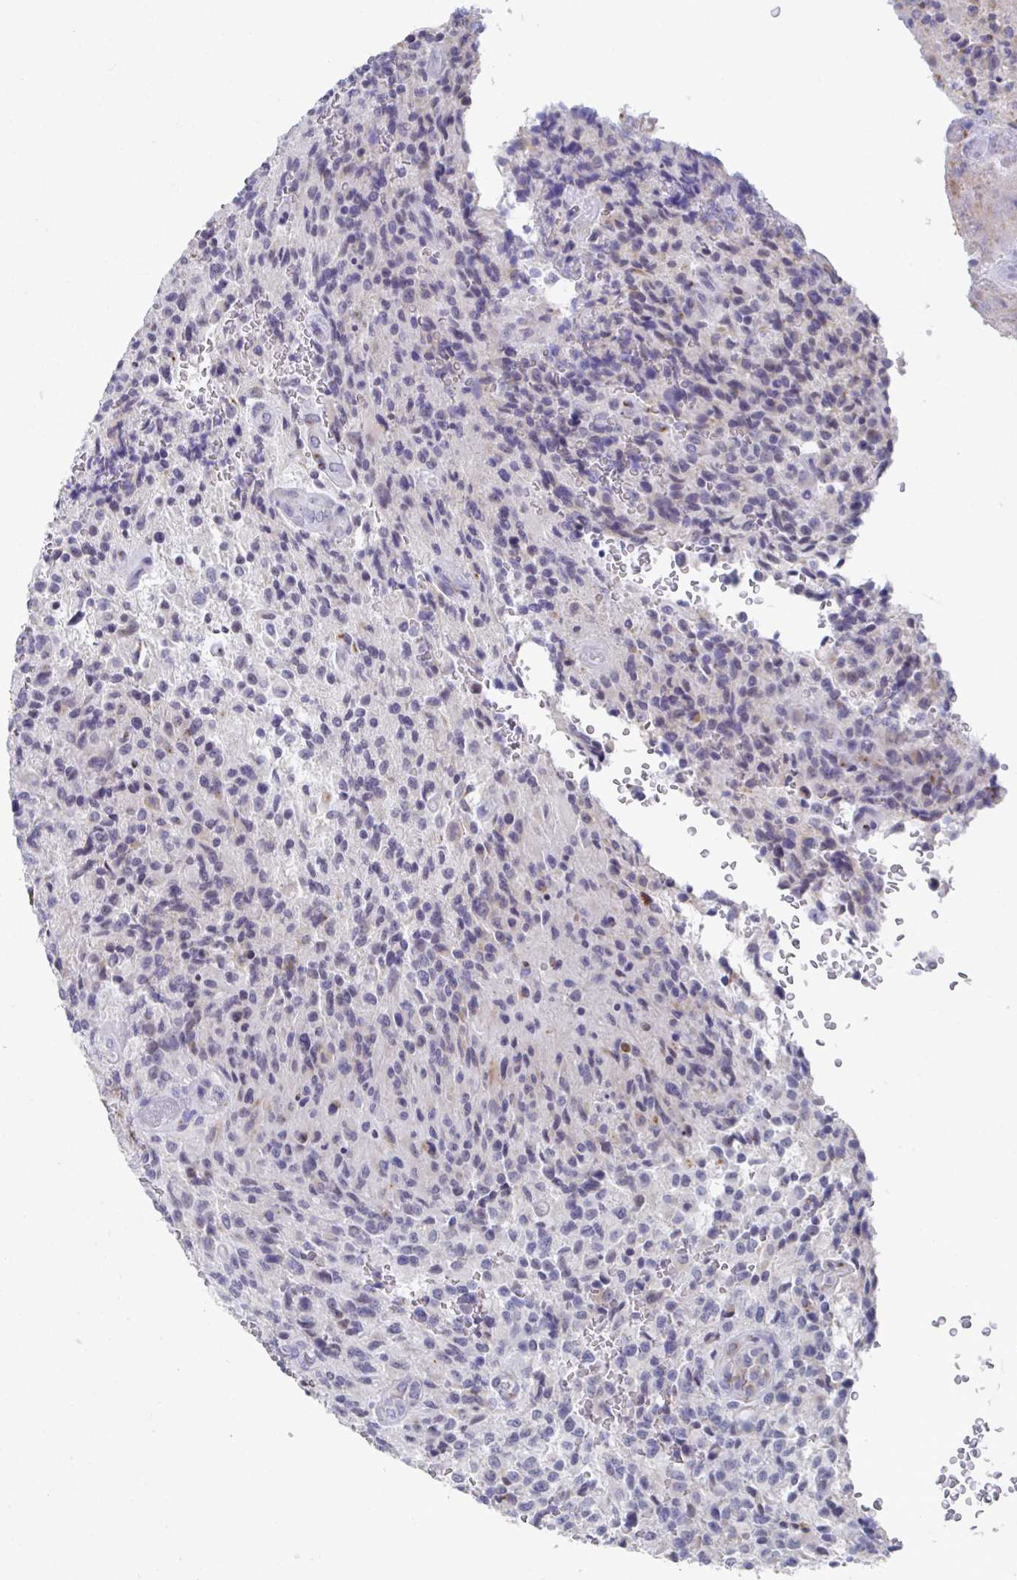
{"staining": {"intensity": "negative", "quantity": "none", "location": "none"}, "tissue": "glioma", "cell_type": "Tumor cells", "image_type": "cancer", "snomed": [{"axis": "morphology", "description": "Normal tissue, NOS"}, {"axis": "morphology", "description": "Glioma, malignant, High grade"}, {"axis": "topography", "description": "Cerebral cortex"}], "caption": "The immunohistochemistry image has no significant expression in tumor cells of glioma tissue.", "gene": "TAS2R39", "patient": {"sex": "male", "age": 56}}